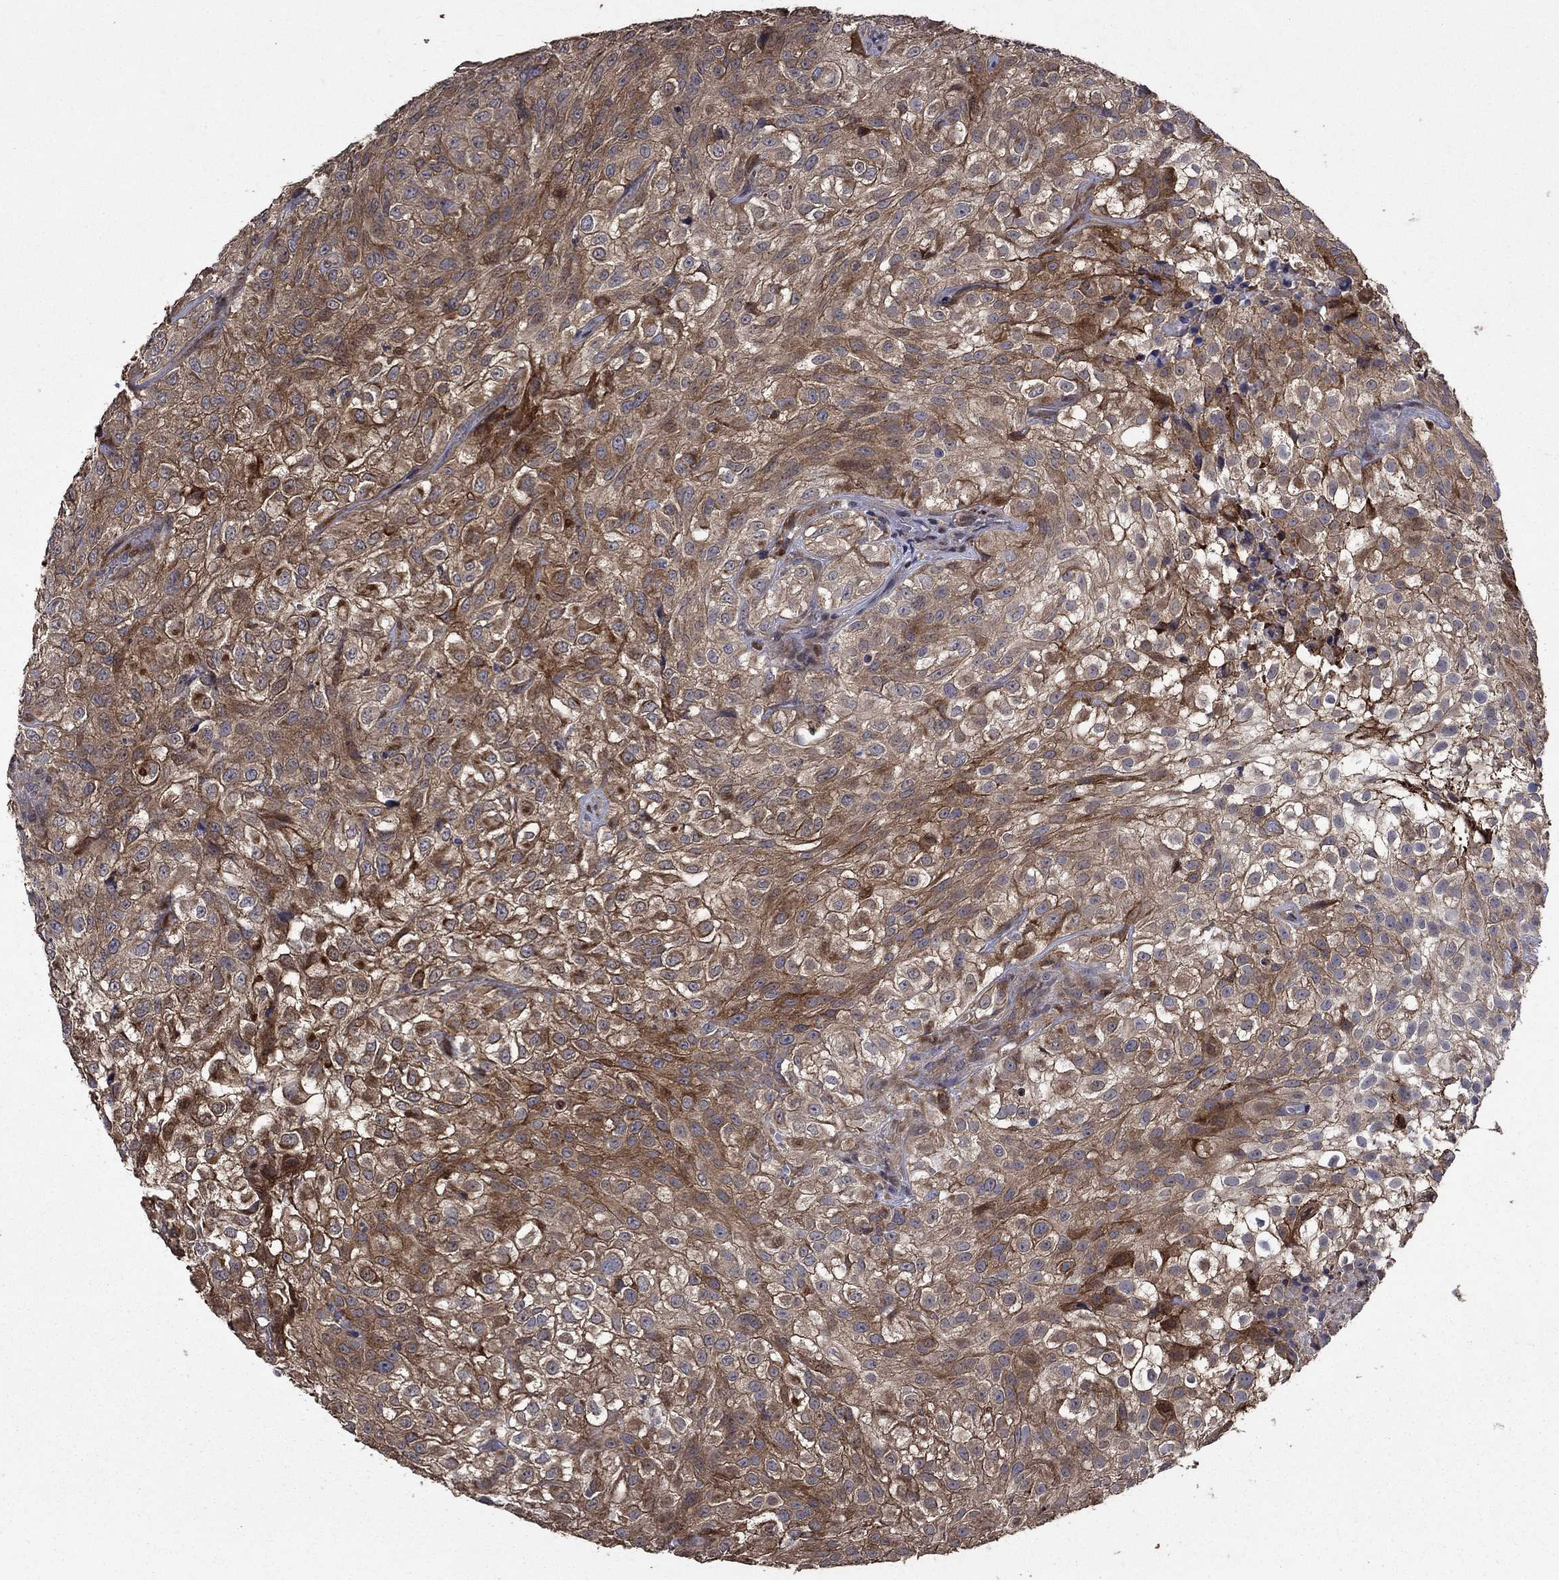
{"staining": {"intensity": "moderate", "quantity": ">75%", "location": "cytoplasmic/membranous"}, "tissue": "urothelial cancer", "cell_type": "Tumor cells", "image_type": "cancer", "snomed": [{"axis": "morphology", "description": "Urothelial carcinoma, High grade"}, {"axis": "topography", "description": "Urinary bladder"}], "caption": "IHC staining of urothelial cancer, which displays medium levels of moderate cytoplasmic/membranous positivity in approximately >75% of tumor cells indicating moderate cytoplasmic/membranous protein expression. The staining was performed using DAB (3,3'-diaminobenzidine) (brown) for protein detection and nuclei were counterstained in hematoxylin (blue).", "gene": "DVL1", "patient": {"sex": "male", "age": 56}}